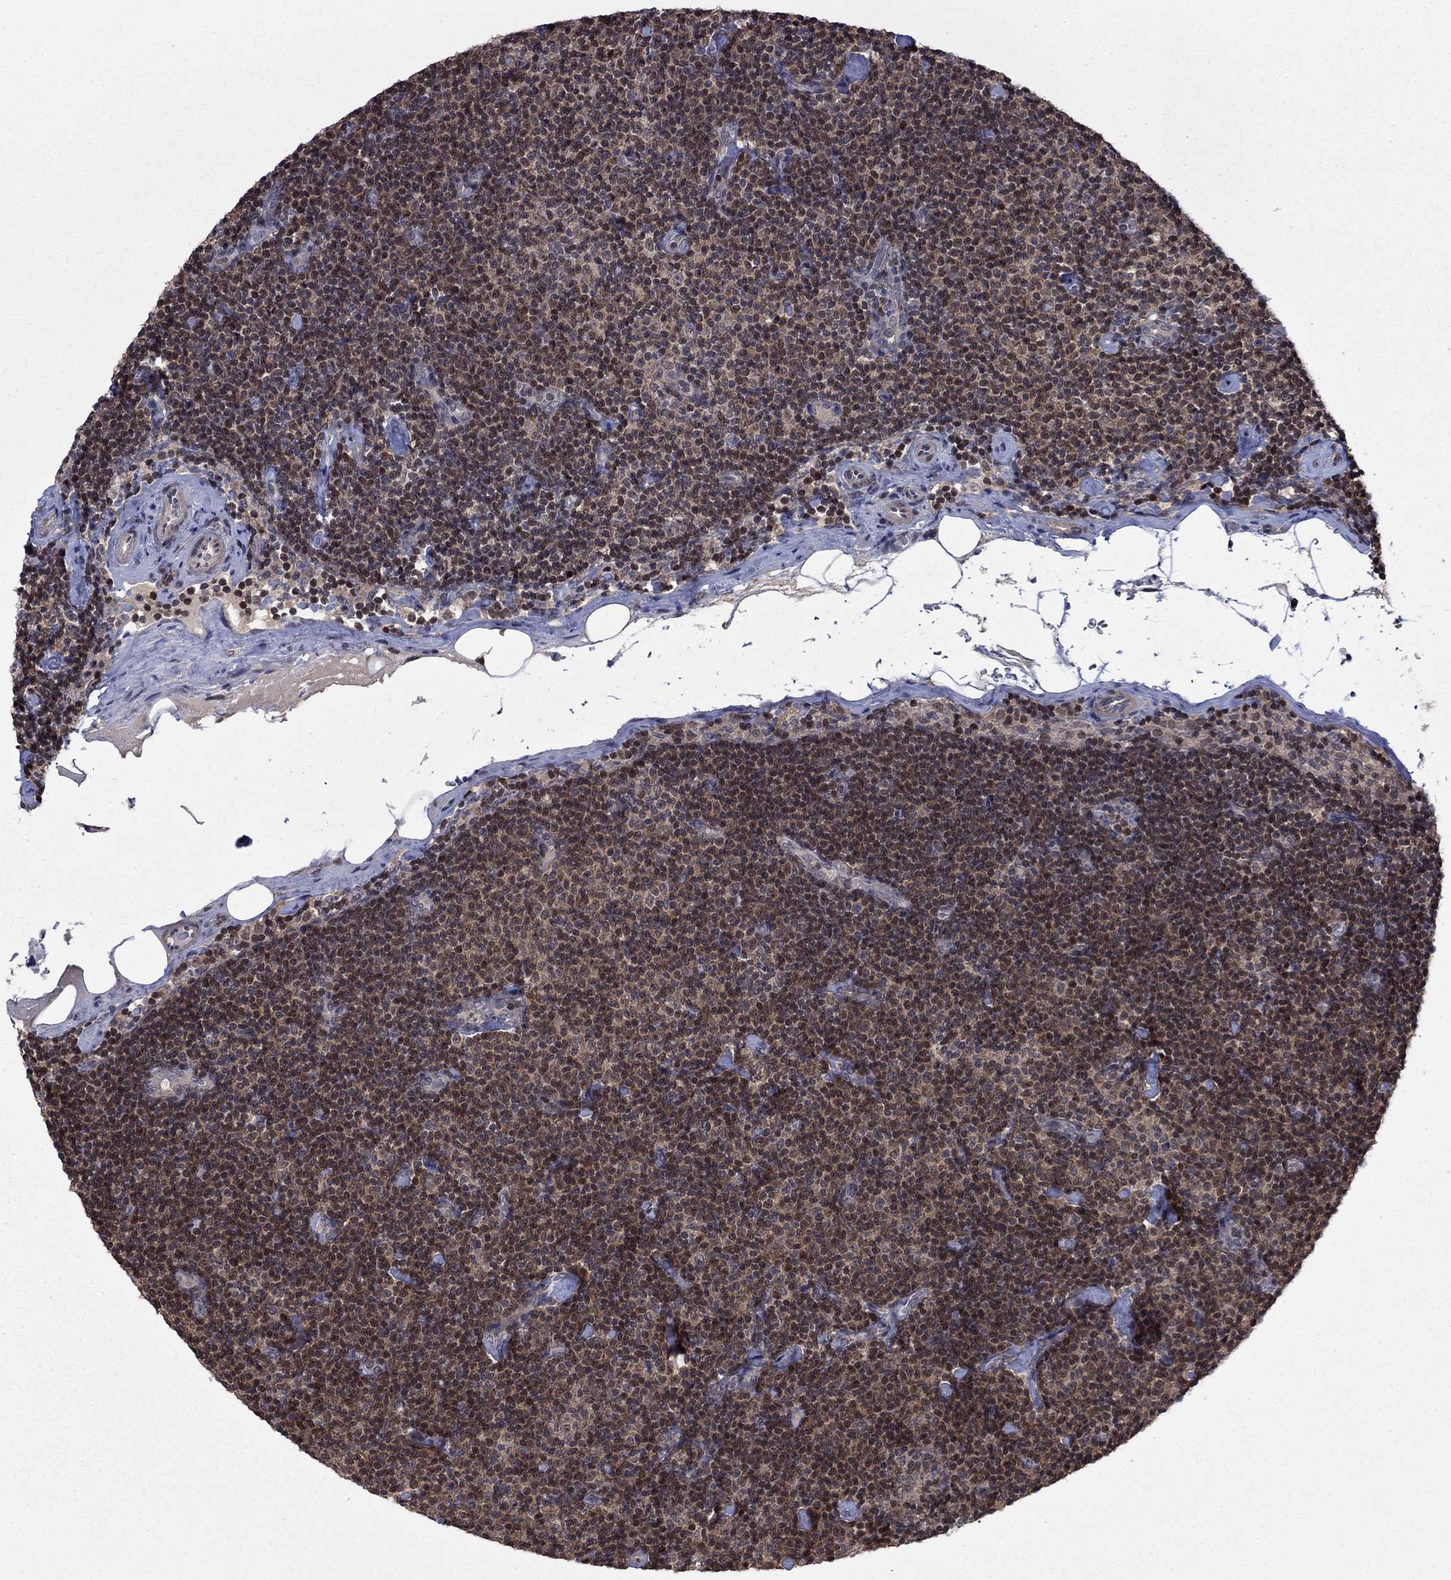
{"staining": {"intensity": "moderate", "quantity": ">75%", "location": "nuclear"}, "tissue": "lymphoma", "cell_type": "Tumor cells", "image_type": "cancer", "snomed": [{"axis": "morphology", "description": "Malignant lymphoma, non-Hodgkin's type, Low grade"}, {"axis": "topography", "description": "Lymph node"}], "caption": "Protein expression by immunohistochemistry (IHC) reveals moderate nuclear staining in about >75% of tumor cells in malignant lymphoma, non-Hodgkin's type (low-grade).", "gene": "IAH1", "patient": {"sex": "male", "age": 81}}